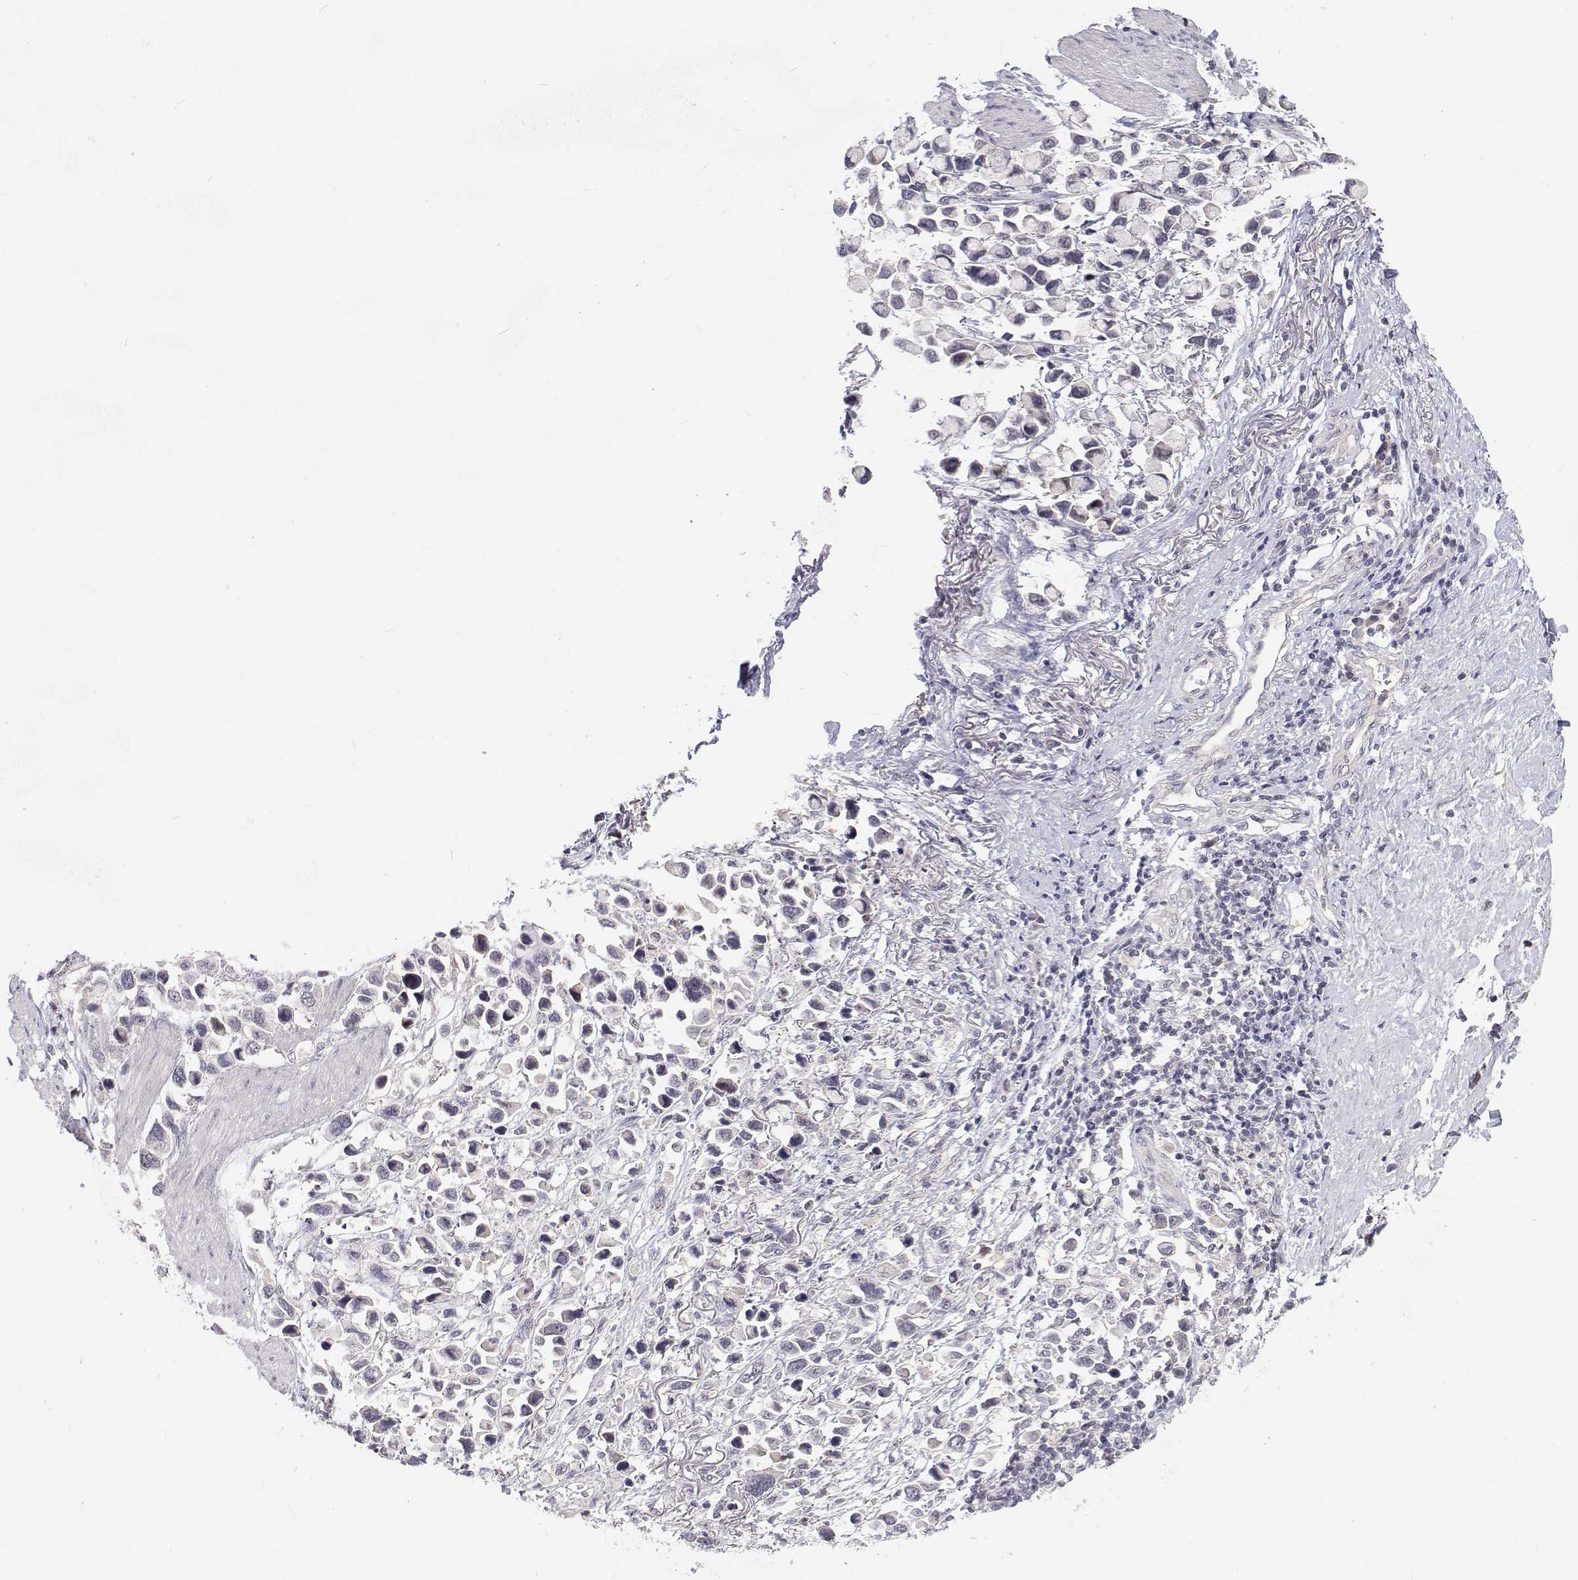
{"staining": {"intensity": "negative", "quantity": "none", "location": "none"}, "tissue": "stomach cancer", "cell_type": "Tumor cells", "image_type": "cancer", "snomed": [{"axis": "morphology", "description": "Adenocarcinoma, NOS"}, {"axis": "topography", "description": "Stomach"}], "caption": "Immunohistochemical staining of stomach cancer (adenocarcinoma) exhibits no significant positivity in tumor cells. (DAB (3,3'-diaminobenzidine) immunohistochemistry, high magnification).", "gene": "MYPN", "patient": {"sex": "female", "age": 81}}